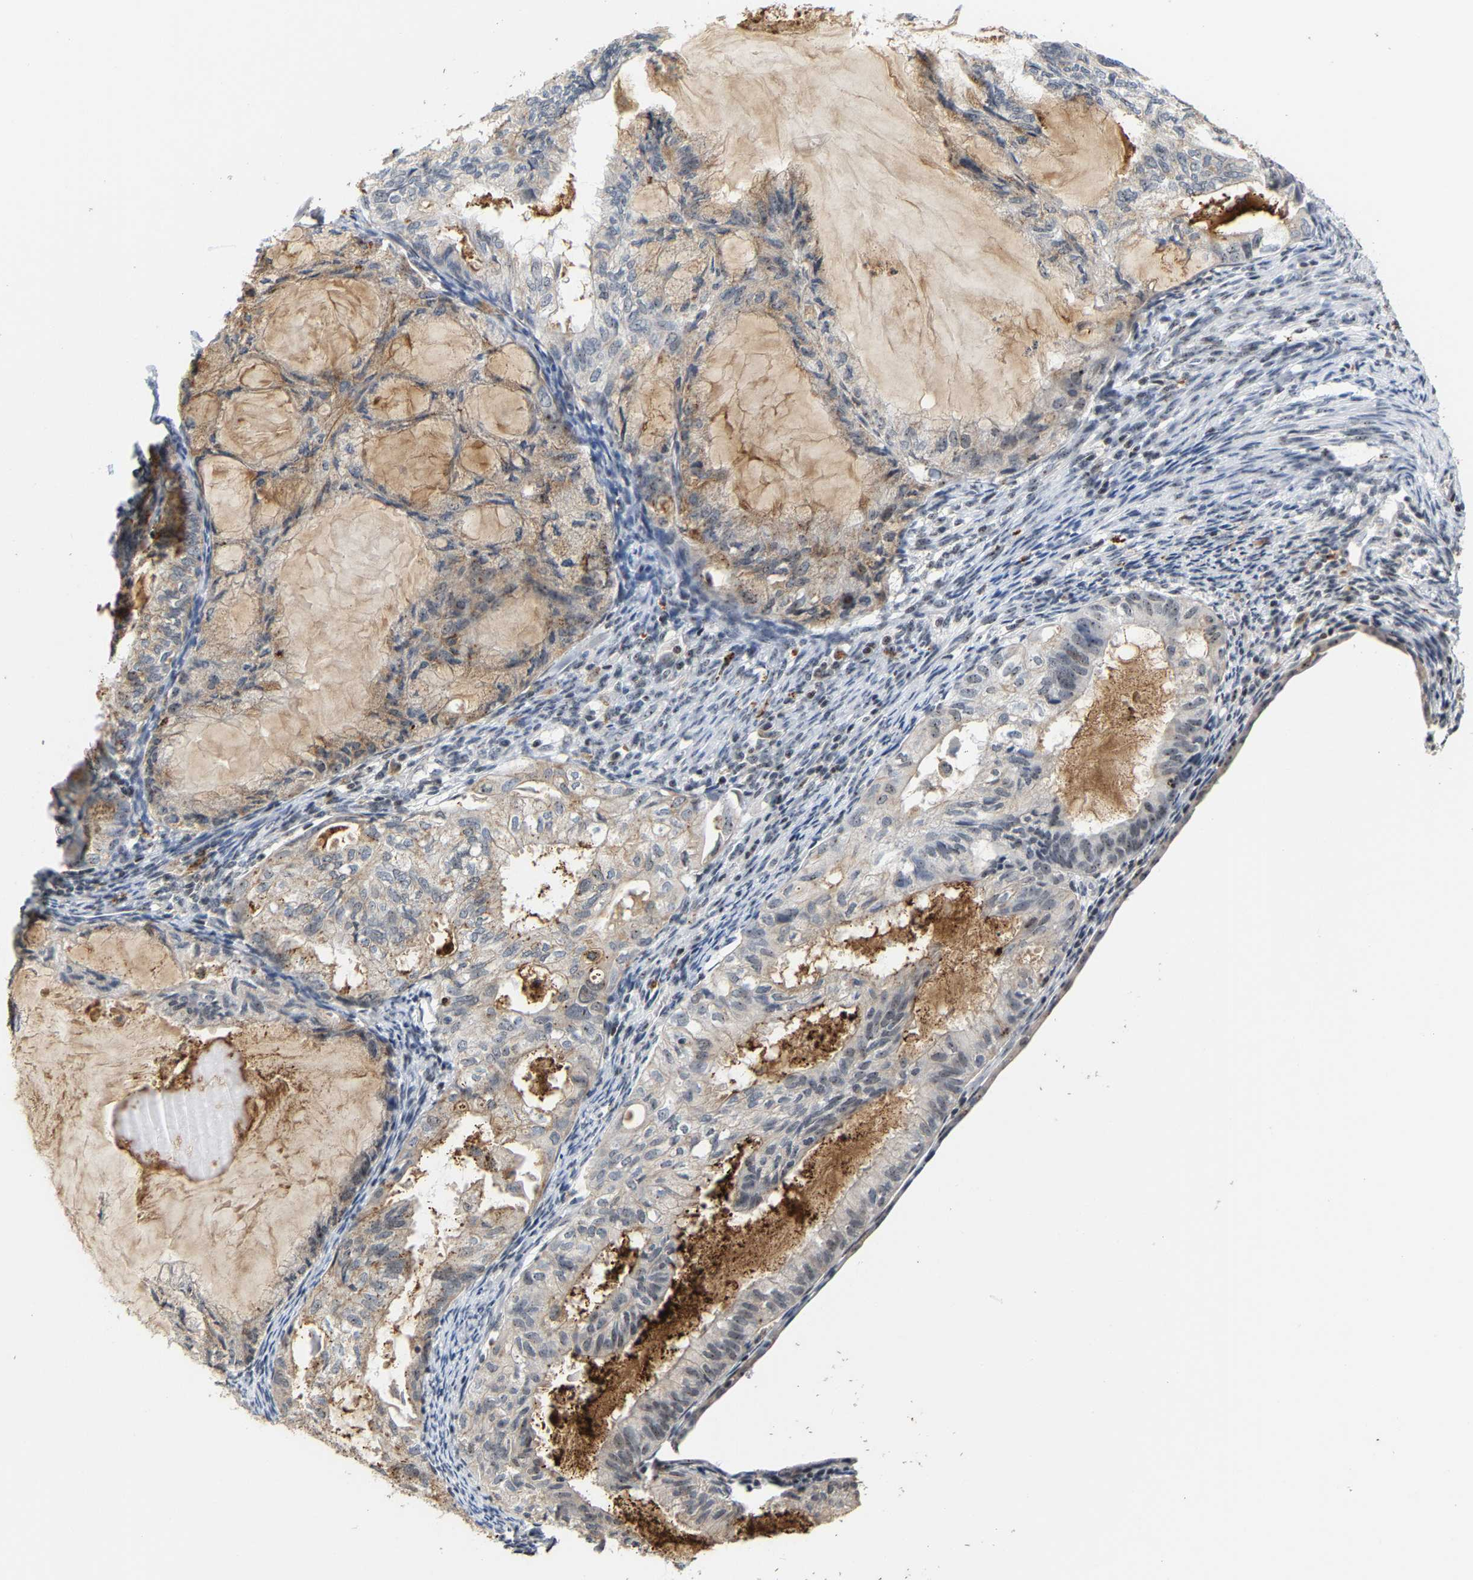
{"staining": {"intensity": "moderate", "quantity": "<25%", "location": "nuclear"}, "tissue": "cervical cancer", "cell_type": "Tumor cells", "image_type": "cancer", "snomed": [{"axis": "morphology", "description": "Normal tissue, NOS"}, {"axis": "morphology", "description": "Adenocarcinoma, NOS"}, {"axis": "topography", "description": "Cervix"}, {"axis": "topography", "description": "Endometrium"}], "caption": "Immunohistochemistry staining of adenocarcinoma (cervical), which displays low levels of moderate nuclear staining in about <25% of tumor cells indicating moderate nuclear protein staining. The staining was performed using DAB (brown) for protein detection and nuclei were counterstained in hematoxylin (blue).", "gene": "NOP58", "patient": {"sex": "female", "age": 86}}